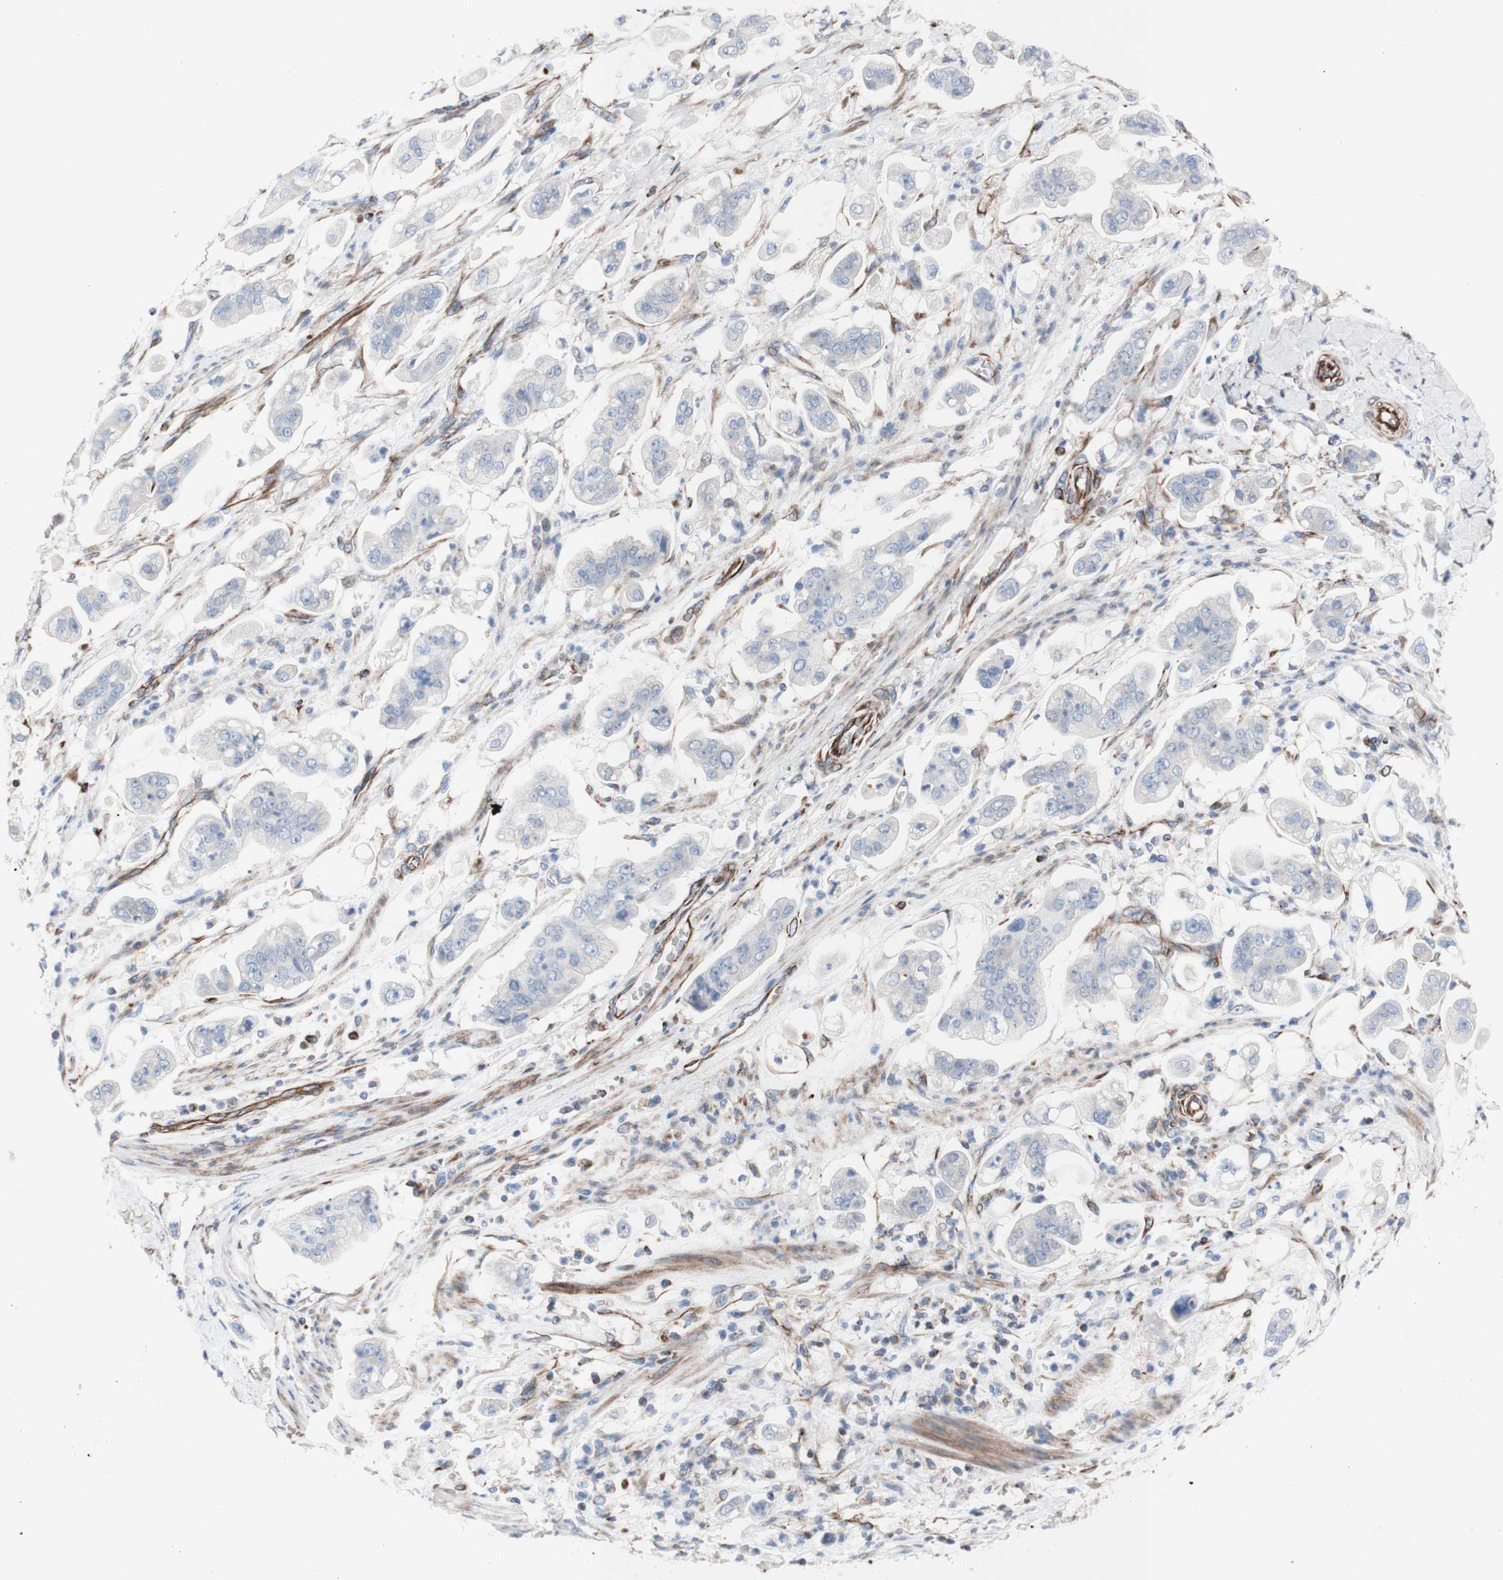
{"staining": {"intensity": "negative", "quantity": "none", "location": "none"}, "tissue": "stomach cancer", "cell_type": "Tumor cells", "image_type": "cancer", "snomed": [{"axis": "morphology", "description": "Adenocarcinoma, NOS"}, {"axis": "topography", "description": "Stomach"}], "caption": "This histopathology image is of stomach cancer (adenocarcinoma) stained with IHC to label a protein in brown with the nuclei are counter-stained blue. There is no expression in tumor cells.", "gene": "AGPAT5", "patient": {"sex": "male", "age": 62}}